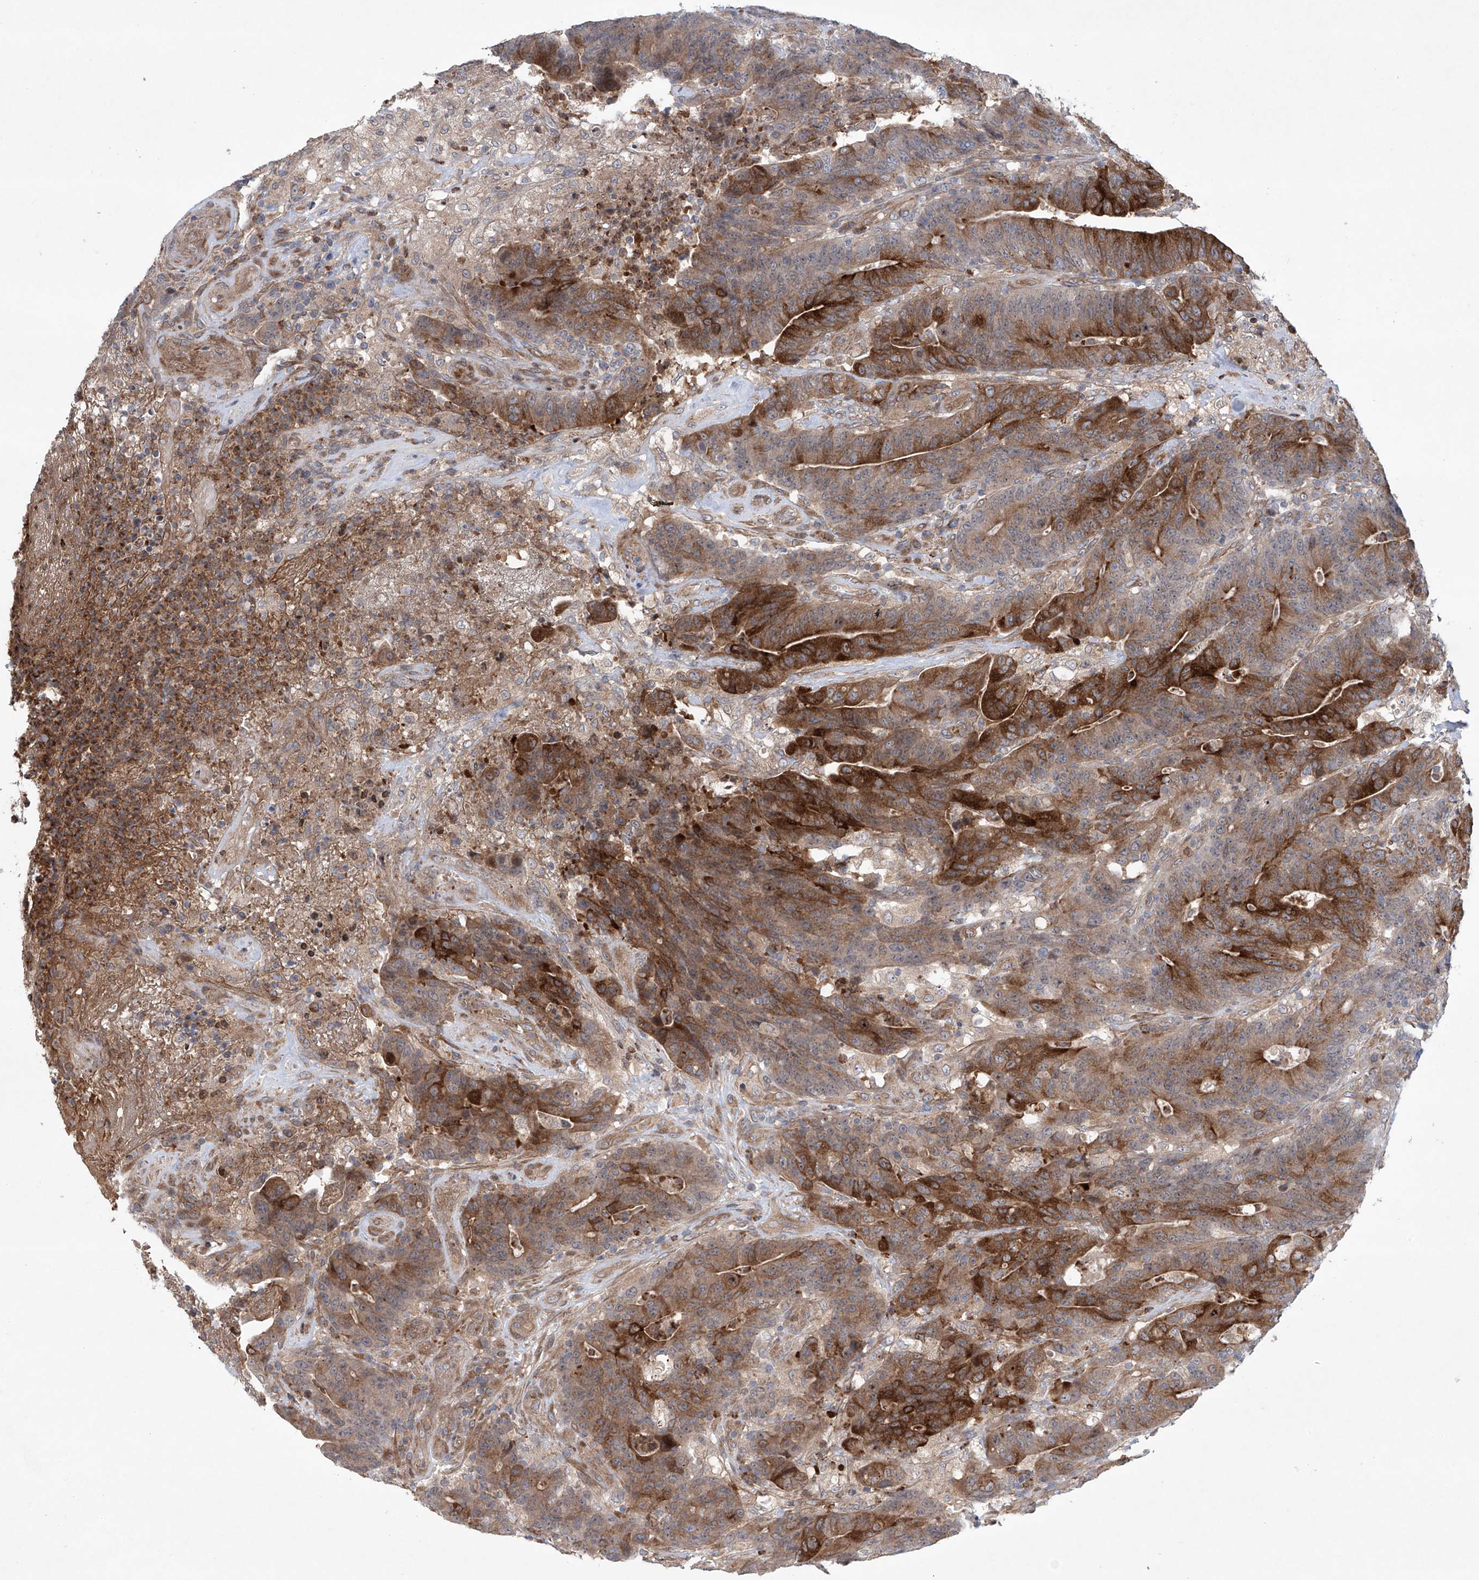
{"staining": {"intensity": "strong", "quantity": "25%-75%", "location": "cytoplasmic/membranous"}, "tissue": "colorectal cancer", "cell_type": "Tumor cells", "image_type": "cancer", "snomed": [{"axis": "morphology", "description": "Normal tissue, NOS"}, {"axis": "morphology", "description": "Adenocarcinoma, NOS"}, {"axis": "topography", "description": "Colon"}], "caption": "IHC micrograph of neoplastic tissue: colorectal cancer stained using IHC shows high levels of strong protein expression localized specifically in the cytoplasmic/membranous of tumor cells, appearing as a cytoplasmic/membranous brown color.", "gene": "KLC4", "patient": {"sex": "female", "age": 75}}